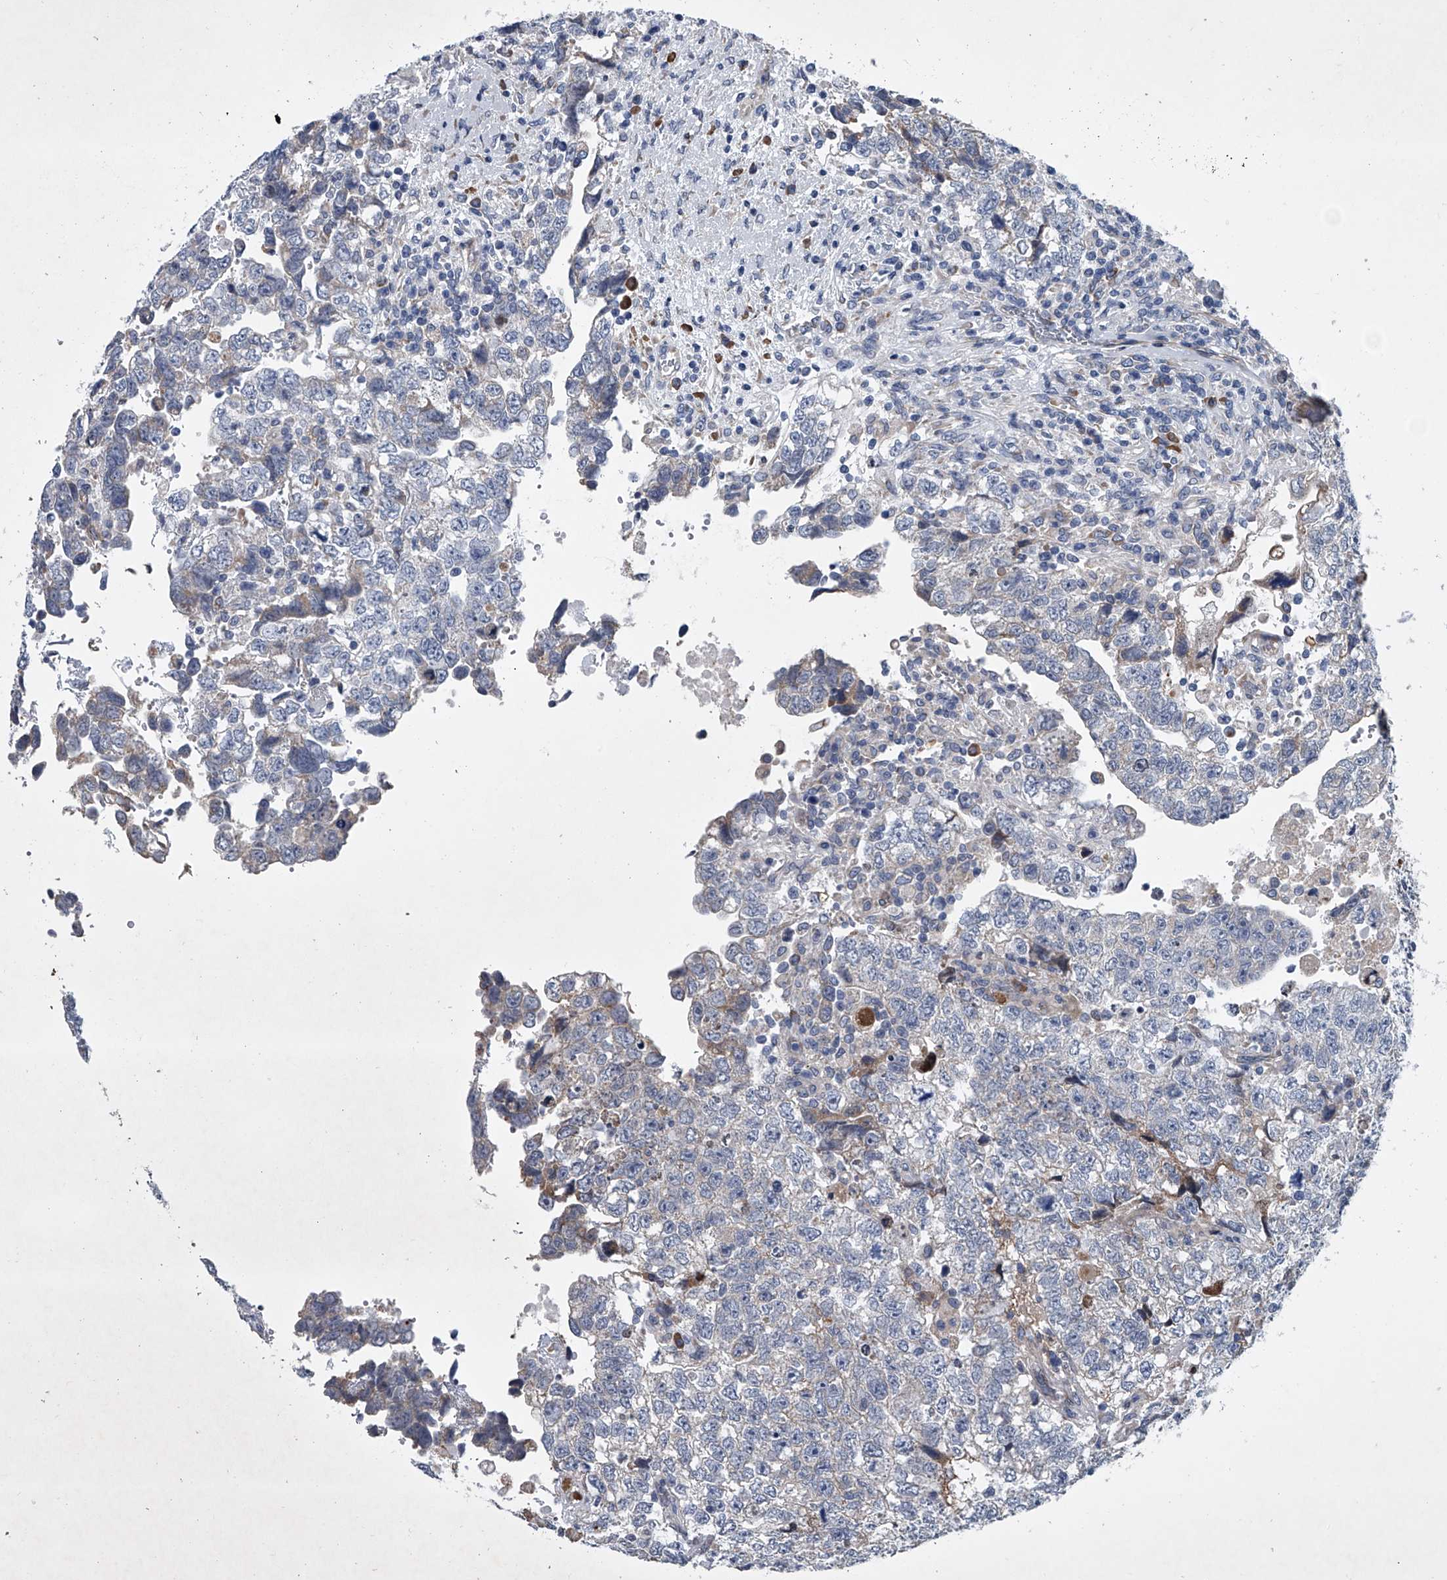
{"staining": {"intensity": "negative", "quantity": "none", "location": "none"}, "tissue": "testis cancer", "cell_type": "Tumor cells", "image_type": "cancer", "snomed": [{"axis": "morphology", "description": "Carcinoma, Embryonal, NOS"}, {"axis": "topography", "description": "Testis"}], "caption": "High magnification brightfield microscopy of testis cancer stained with DAB (brown) and counterstained with hematoxylin (blue): tumor cells show no significant expression.", "gene": "ABCG1", "patient": {"sex": "male", "age": 37}}